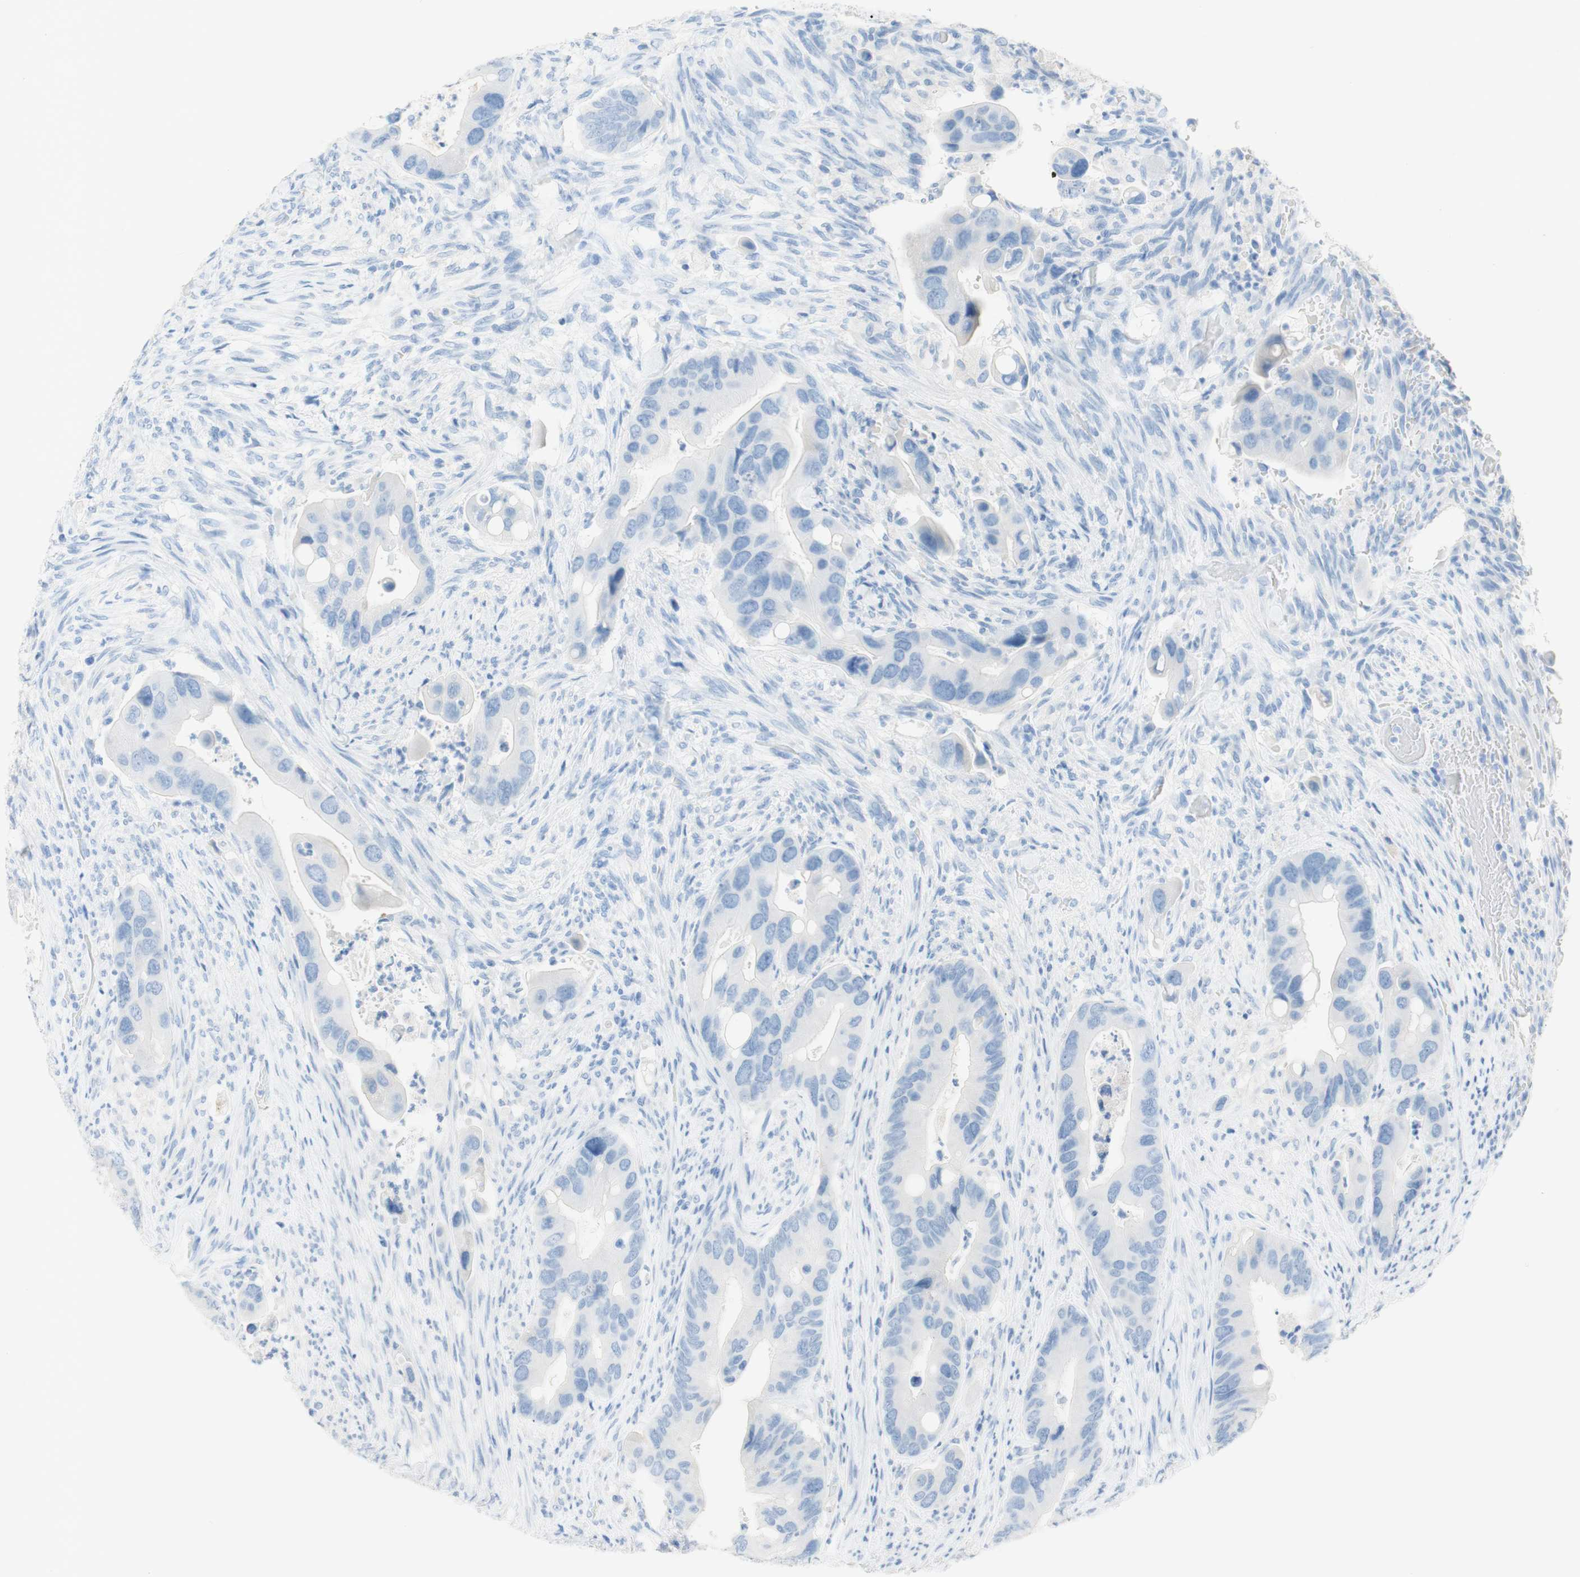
{"staining": {"intensity": "negative", "quantity": "none", "location": "none"}, "tissue": "colorectal cancer", "cell_type": "Tumor cells", "image_type": "cancer", "snomed": [{"axis": "morphology", "description": "Adenocarcinoma, NOS"}, {"axis": "topography", "description": "Rectum"}], "caption": "Human colorectal cancer (adenocarcinoma) stained for a protein using immunohistochemistry shows no expression in tumor cells.", "gene": "POLR2J3", "patient": {"sex": "female", "age": 57}}